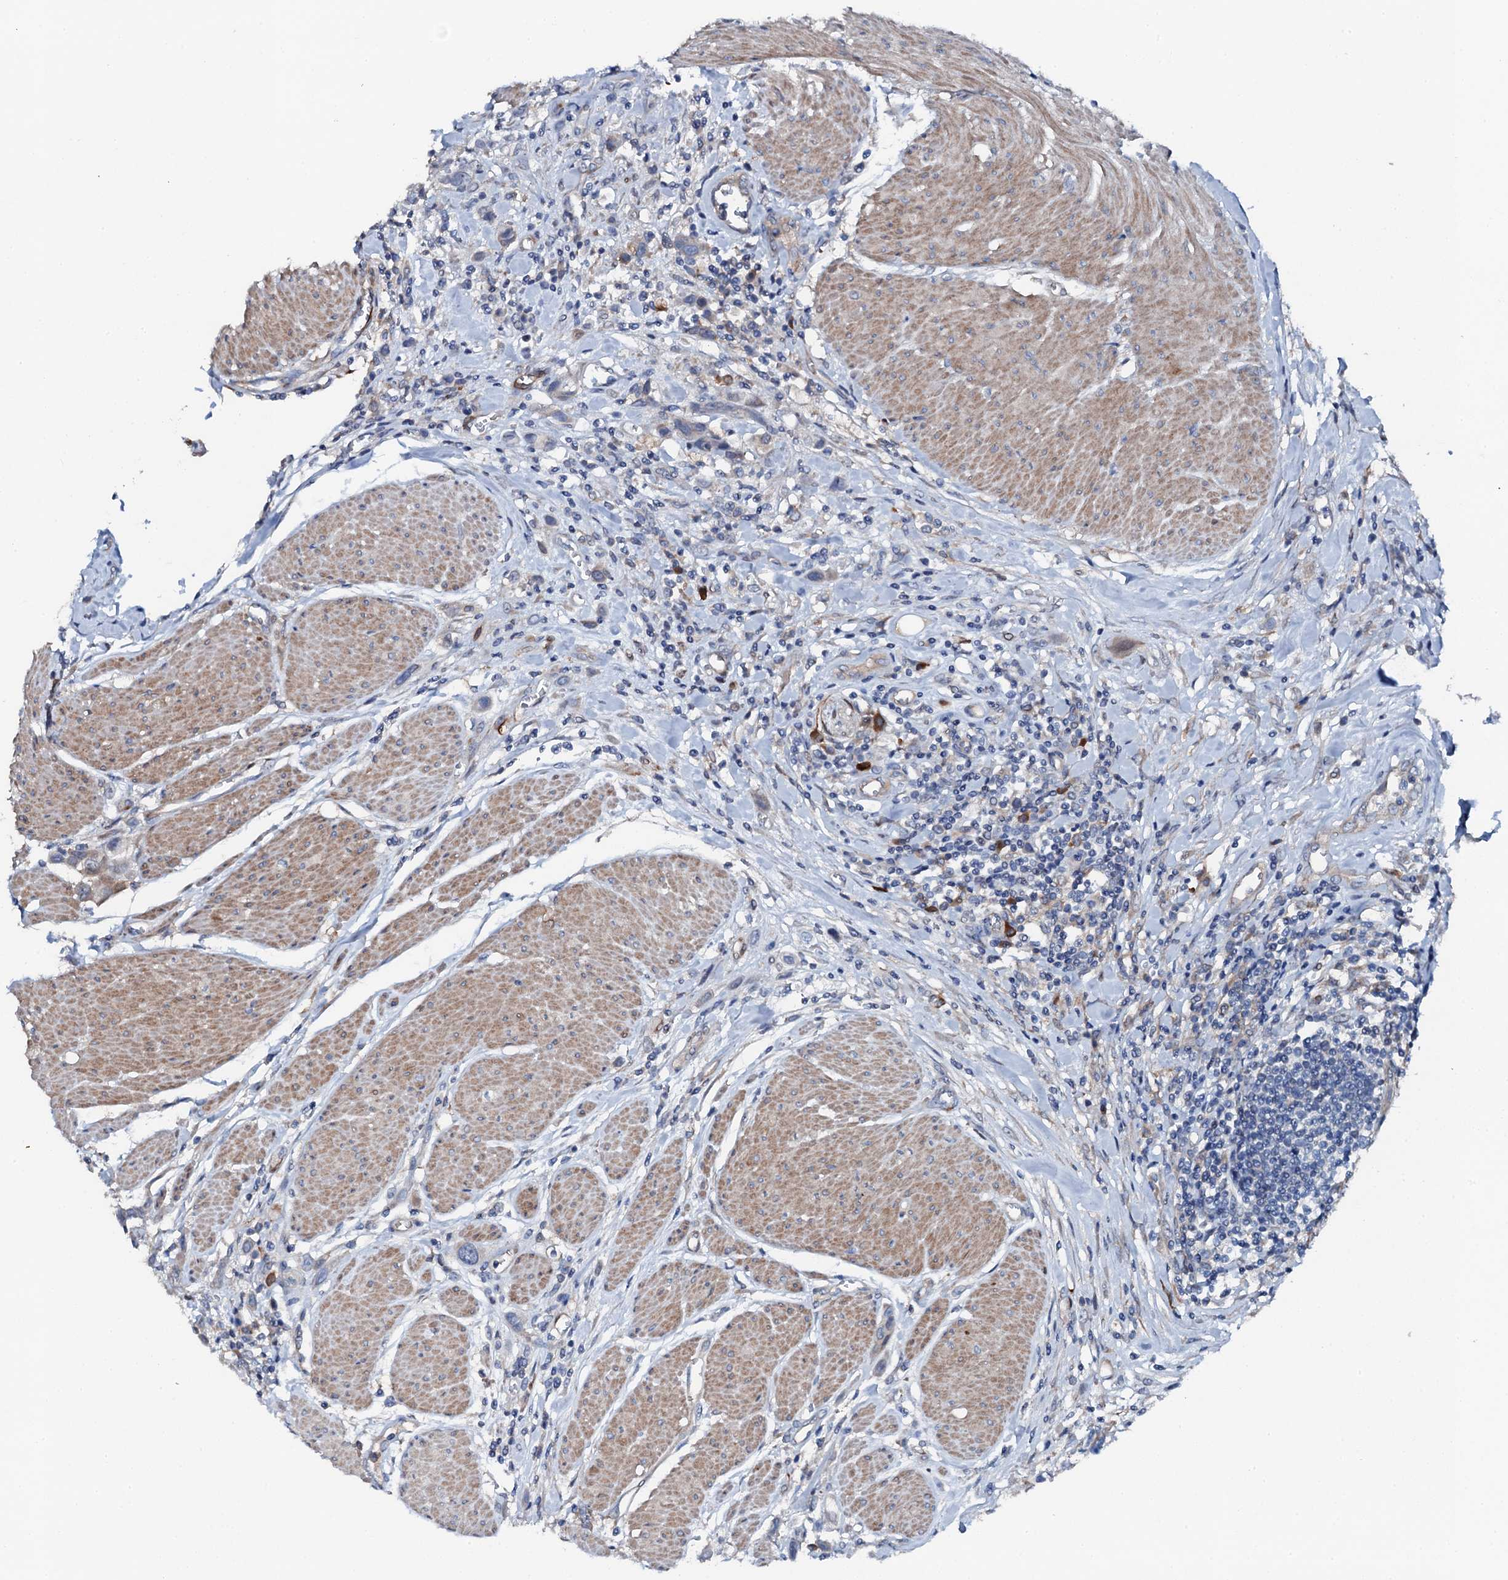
{"staining": {"intensity": "weak", "quantity": "<25%", "location": "cytoplasmic/membranous"}, "tissue": "urothelial cancer", "cell_type": "Tumor cells", "image_type": "cancer", "snomed": [{"axis": "morphology", "description": "Urothelial carcinoma, High grade"}, {"axis": "topography", "description": "Urinary bladder"}], "caption": "There is no significant staining in tumor cells of urothelial carcinoma (high-grade).", "gene": "GFOD2", "patient": {"sex": "male", "age": 50}}